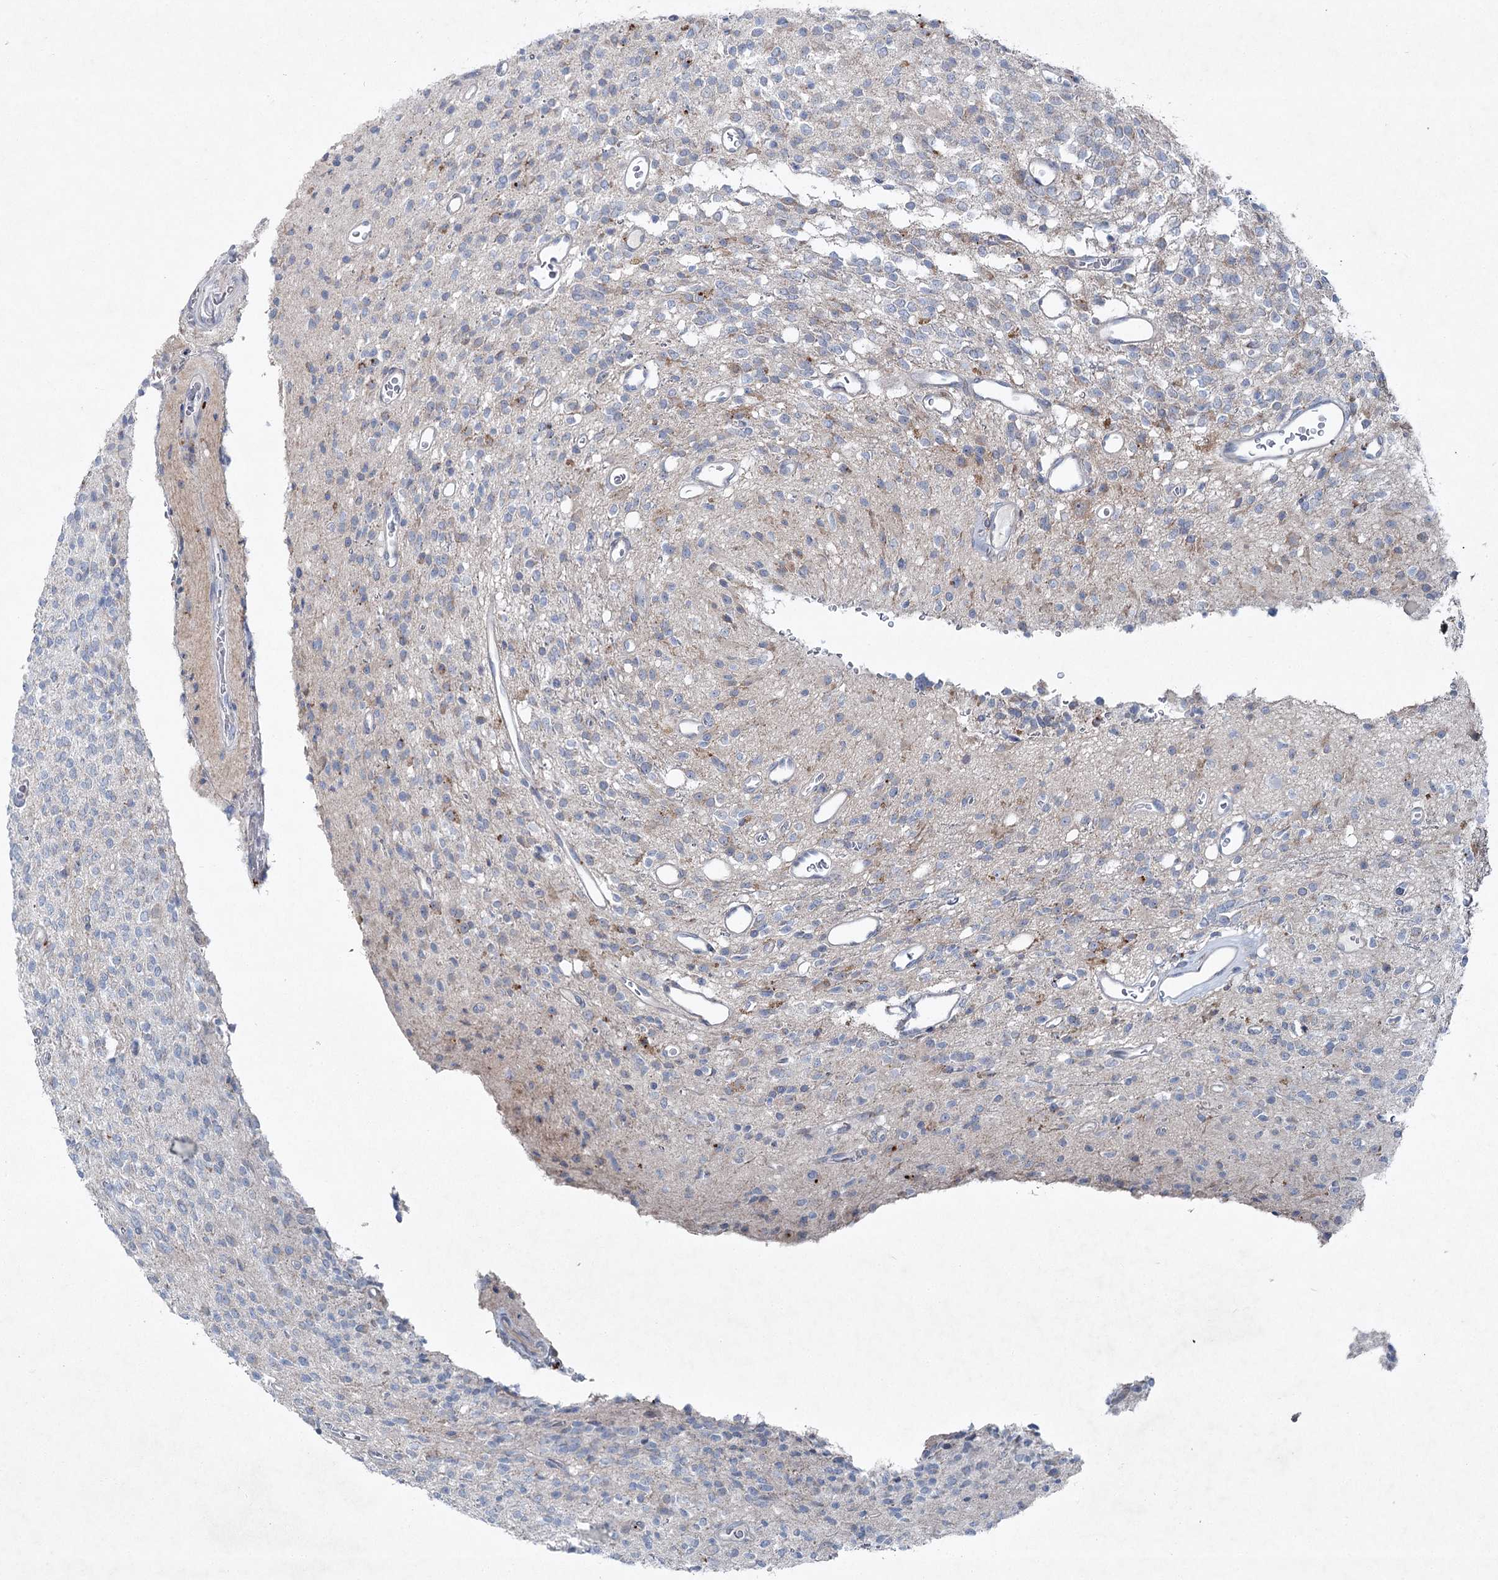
{"staining": {"intensity": "negative", "quantity": "none", "location": "none"}, "tissue": "glioma", "cell_type": "Tumor cells", "image_type": "cancer", "snomed": [{"axis": "morphology", "description": "Glioma, malignant, High grade"}, {"axis": "topography", "description": "Brain"}], "caption": "Image shows no protein positivity in tumor cells of high-grade glioma (malignant) tissue.", "gene": "PLA2G12A", "patient": {"sex": "male", "age": 34}}